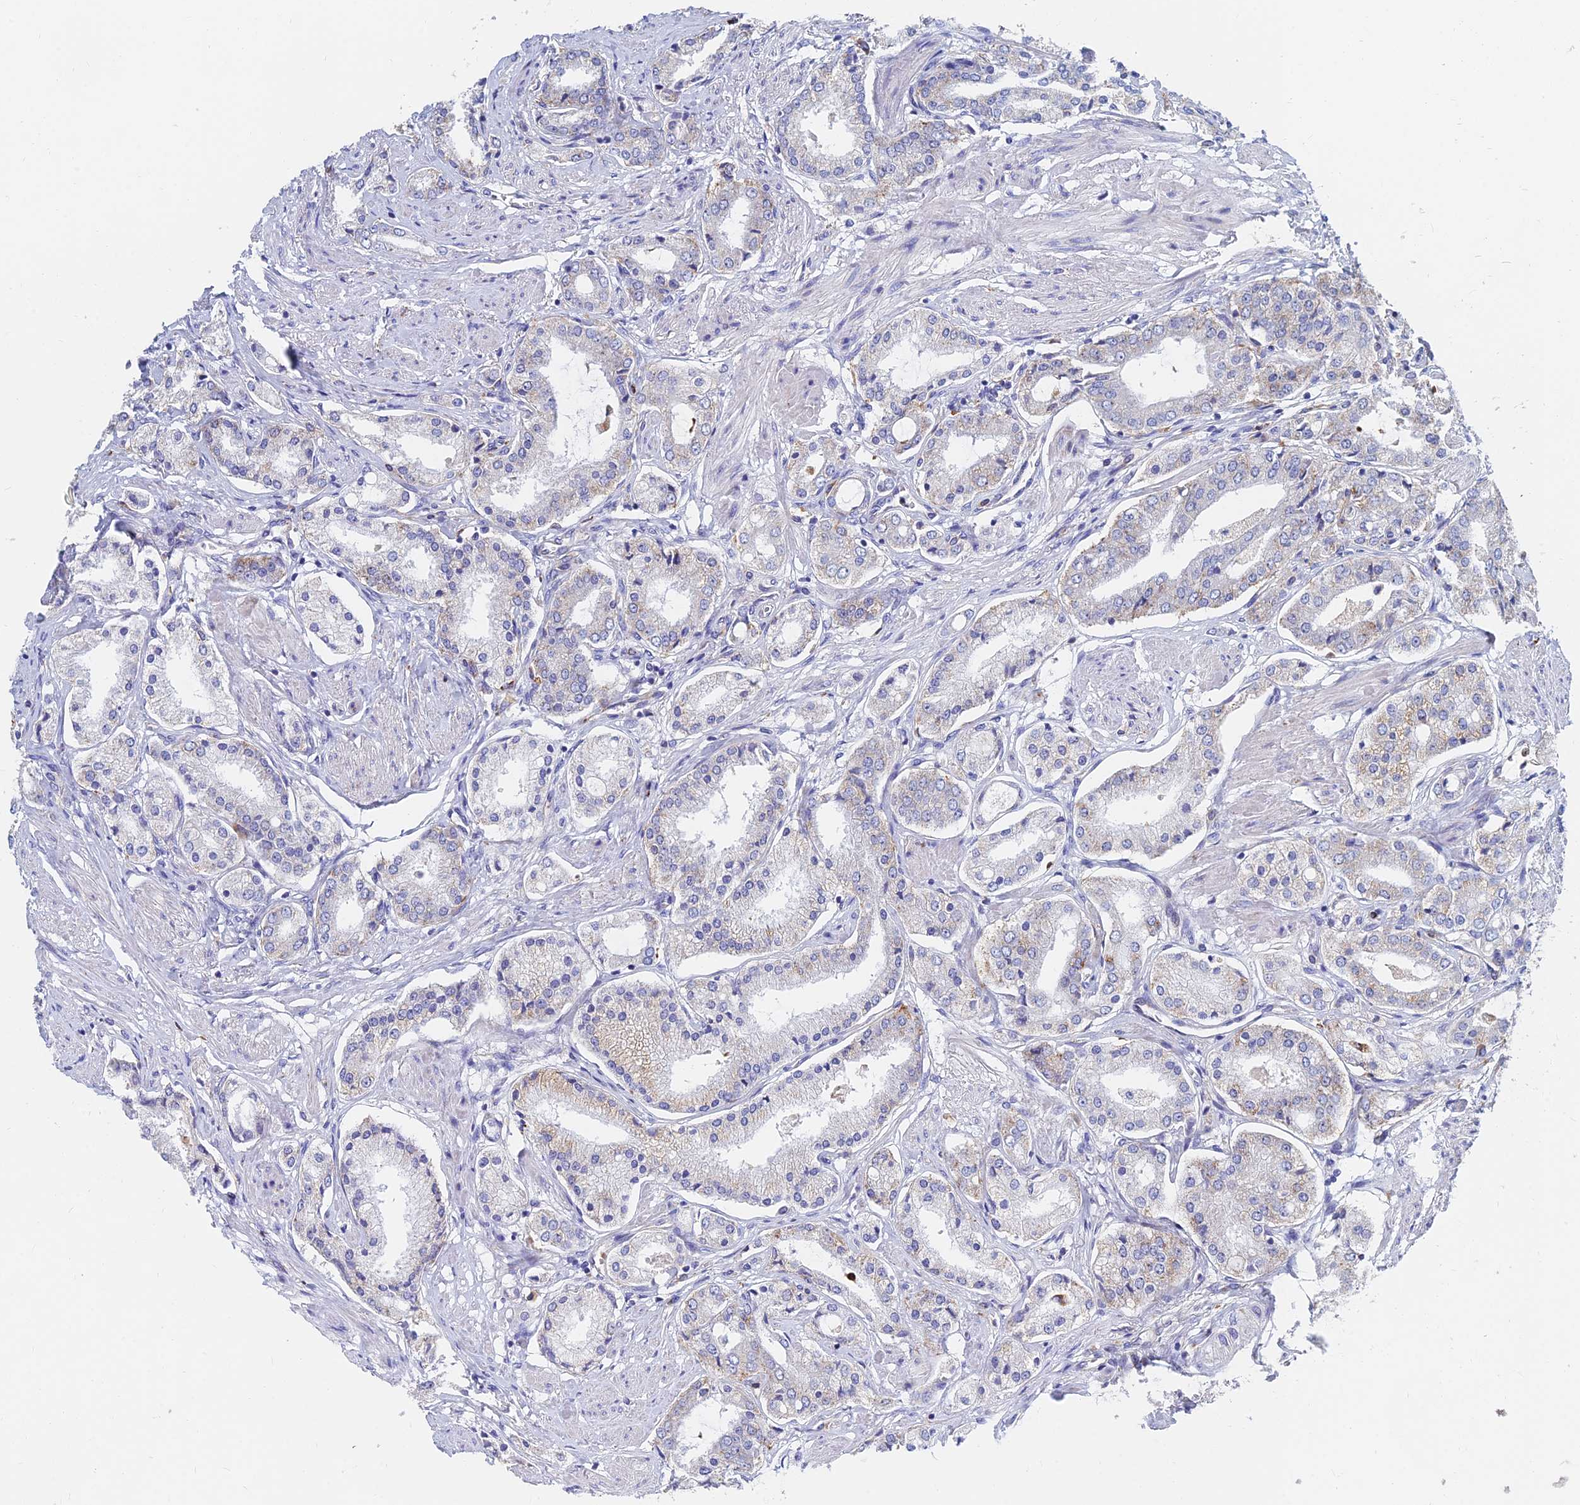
{"staining": {"intensity": "weak", "quantity": "25%-75%", "location": "cytoplasmic/membranous"}, "tissue": "prostate cancer", "cell_type": "Tumor cells", "image_type": "cancer", "snomed": [{"axis": "morphology", "description": "Adenocarcinoma, High grade"}, {"axis": "topography", "description": "Prostate and seminal vesicle, NOS"}], "caption": "Prostate cancer (high-grade adenocarcinoma) stained with IHC demonstrates weak cytoplasmic/membranous positivity in approximately 25%-75% of tumor cells.", "gene": "SPNS1", "patient": {"sex": "male", "age": 64}}